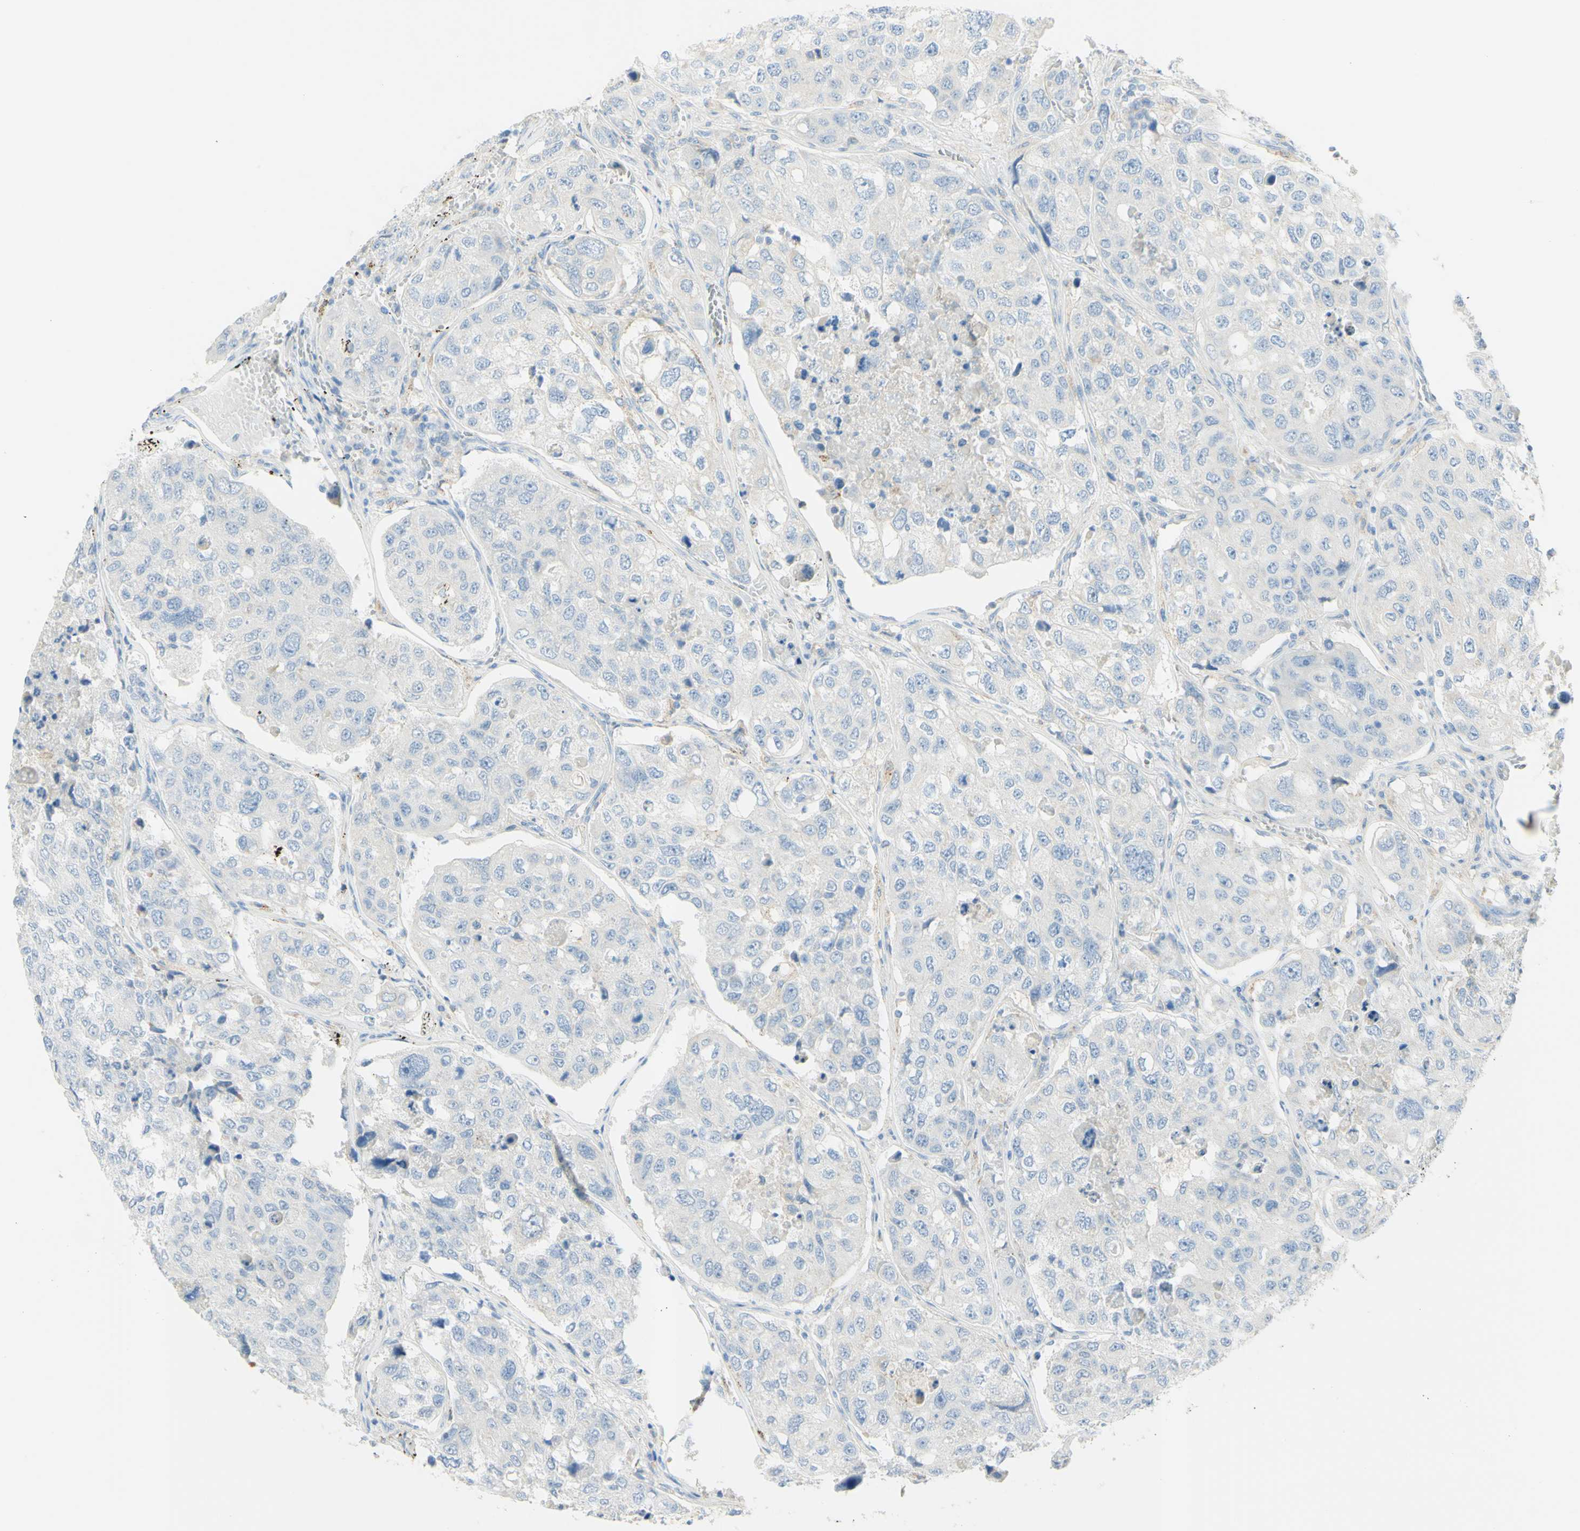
{"staining": {"intensity": "negative", "quantity": "none", "location": "none"}, "tissue": "urothelial cancer", "cell_type": "Tumor cells", "image_type": "cancer", "snomed": [{"axis": "morphology", "description": "Urothelial carcinoma, High grade"}, {"axis": "topography", "description": "Lymph node"}, {"axis": "topography", "description": "Urinary bladder"}], "caption": "Micrograph shows no protein staining in tumor cells of high-grade urothelial carcinoma tissue. (DAB IHC with hematoxylin counter stain).", "gene": "TSPAN1", "patient": {"sex": "male", "age": 51}}